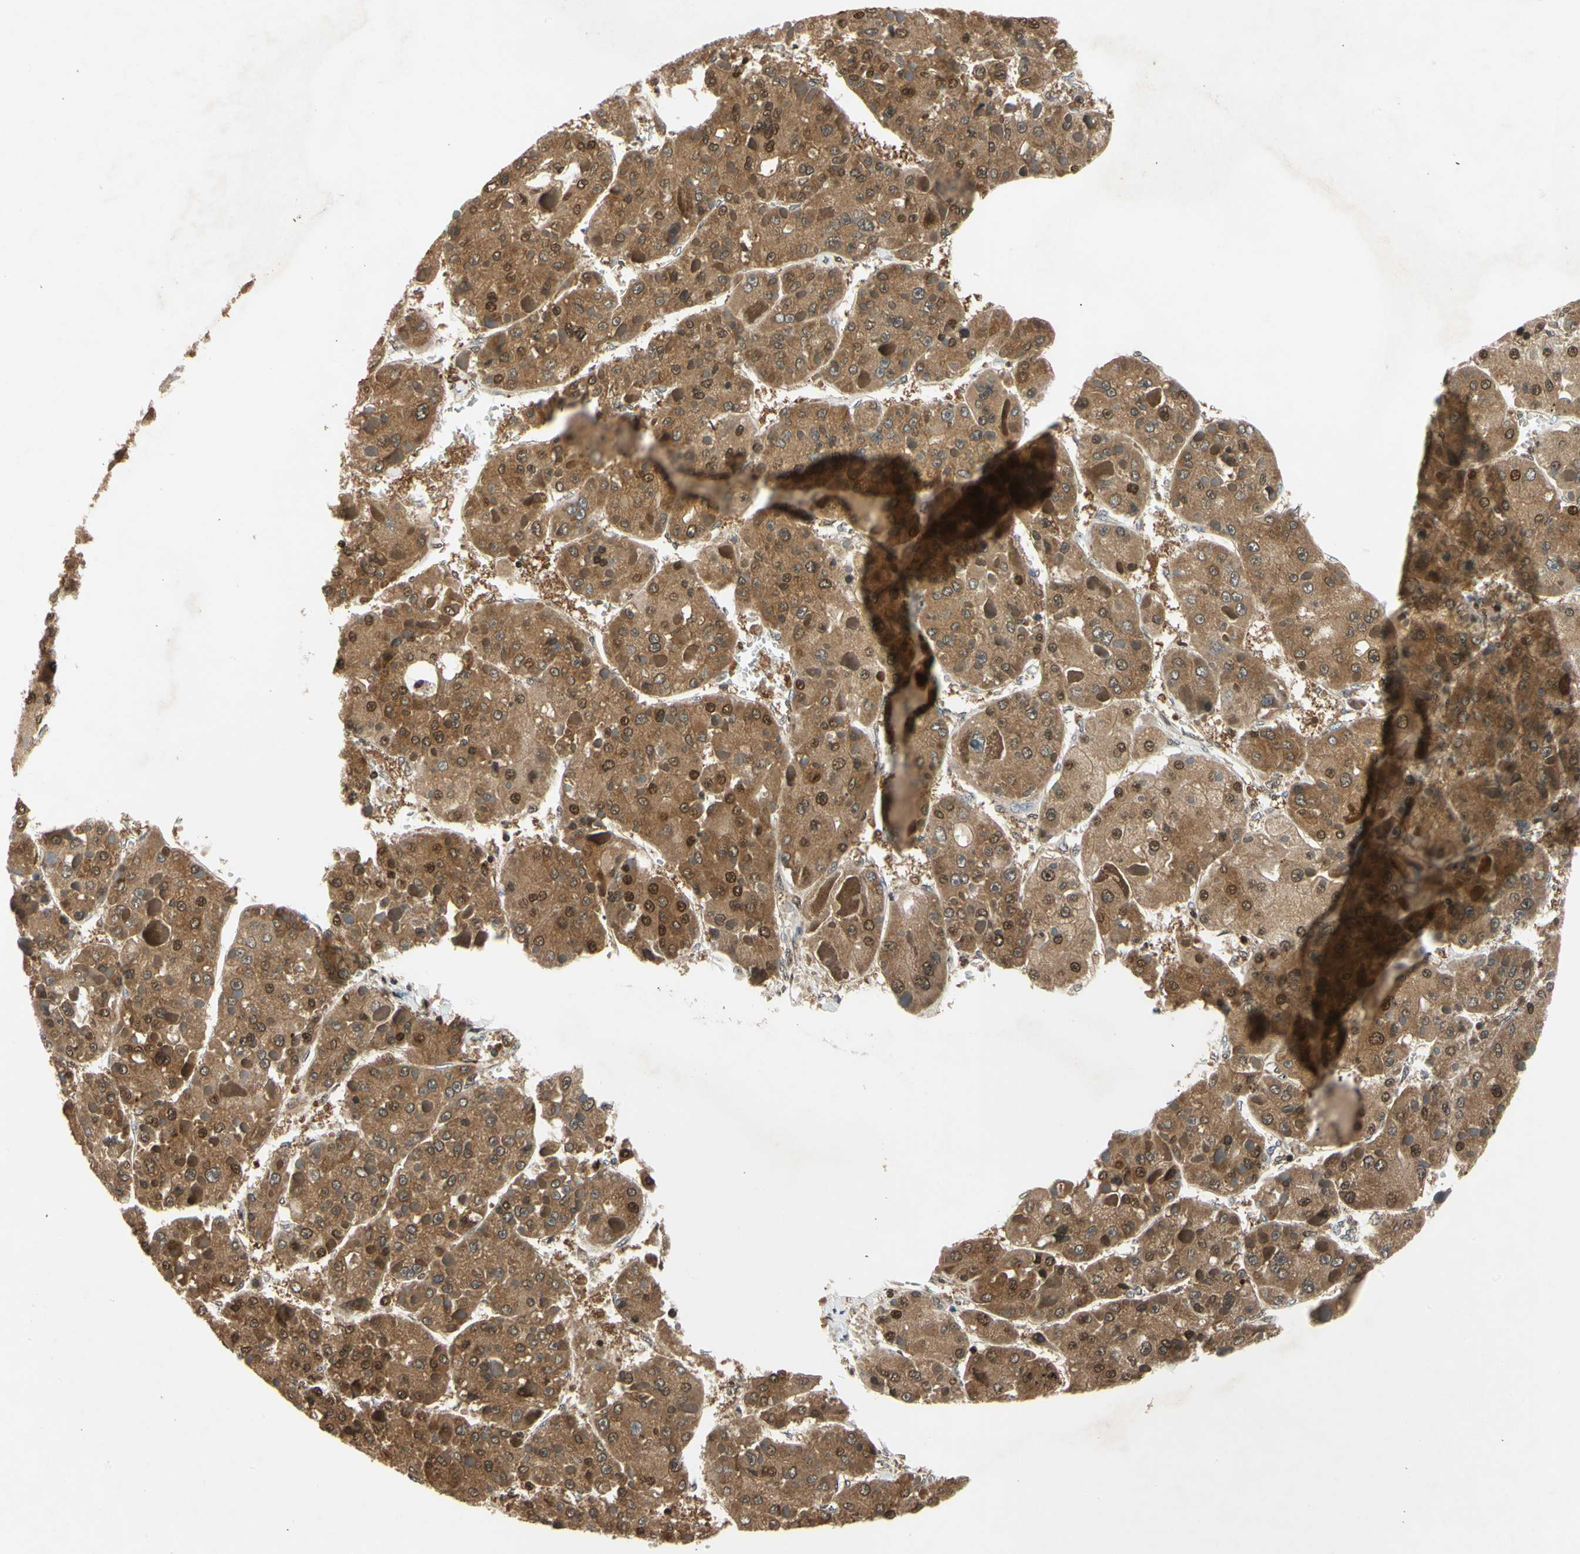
{"staining": {"intensity": "moderate", "quantity": ">75%", "location": "cytoplasmic/membranous"}, "tissue": "liver cancer", "cell_type": "Tumor cells", "image_type": "cancer", "snomed": [{"axis": "morphology", "description": "Carcinoma, Hepatocellular, NOS"}, {"axis": "topography", "description": "Liver"}], "caption": "Human liver hepatocellular carcinoma stained for a protein (brown) shows moderate cytoplasmic/membranous positive expression in approximately >75% of tumor cells.", "gene": "GSR", "patient": {"sex": "female", "age": 73}}